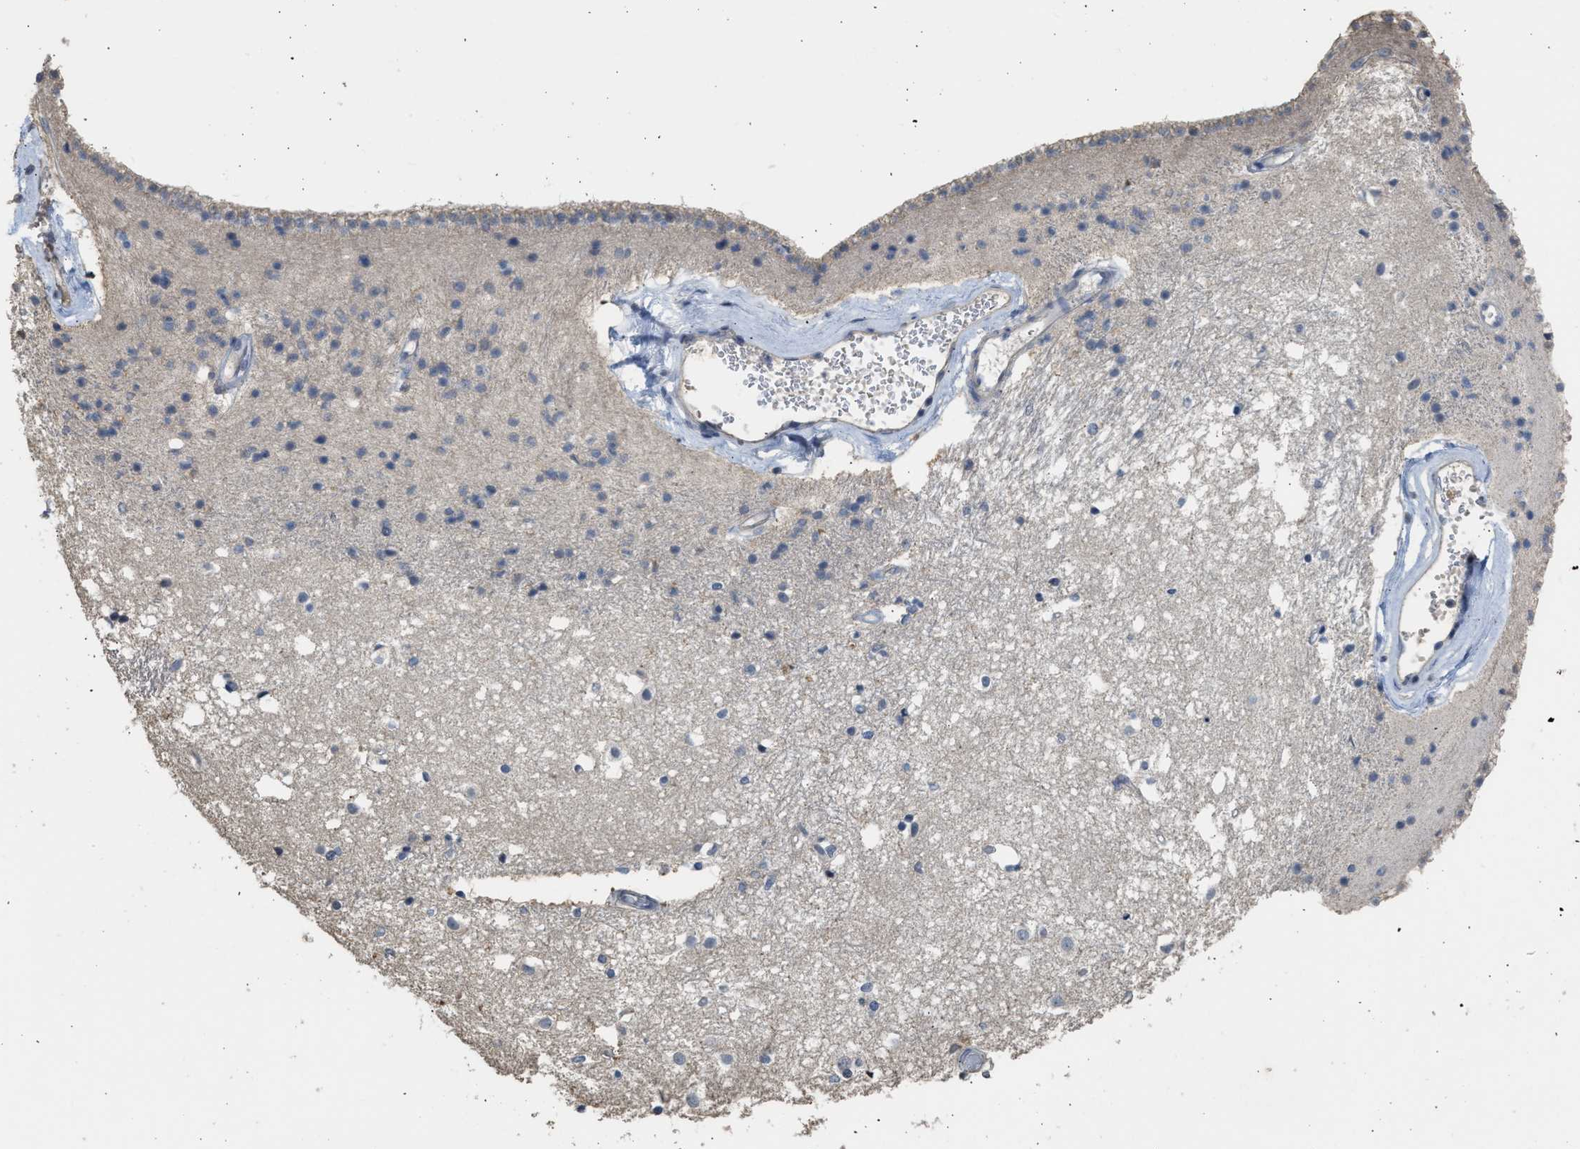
{"staining": {"intensity": "weak", "quantity": "<25%", "location": "cytoplasmic/membranous"}, "tissue": "caudate", "cell_type": "Glial cells", "image_type": "normal", "snomed": [{"axis": "morphology", "description": "Normal tissue, NOS"}, {"axis": "topography", "description": "Lateral ventricle wall"}], "caption": "This is a photomicrograph of immunohistochemistry staining of benign caudate, which shows no positivity in glial cells.", "gene": "SULT2A1", "patient": {"sex": "male", "age": 45}}